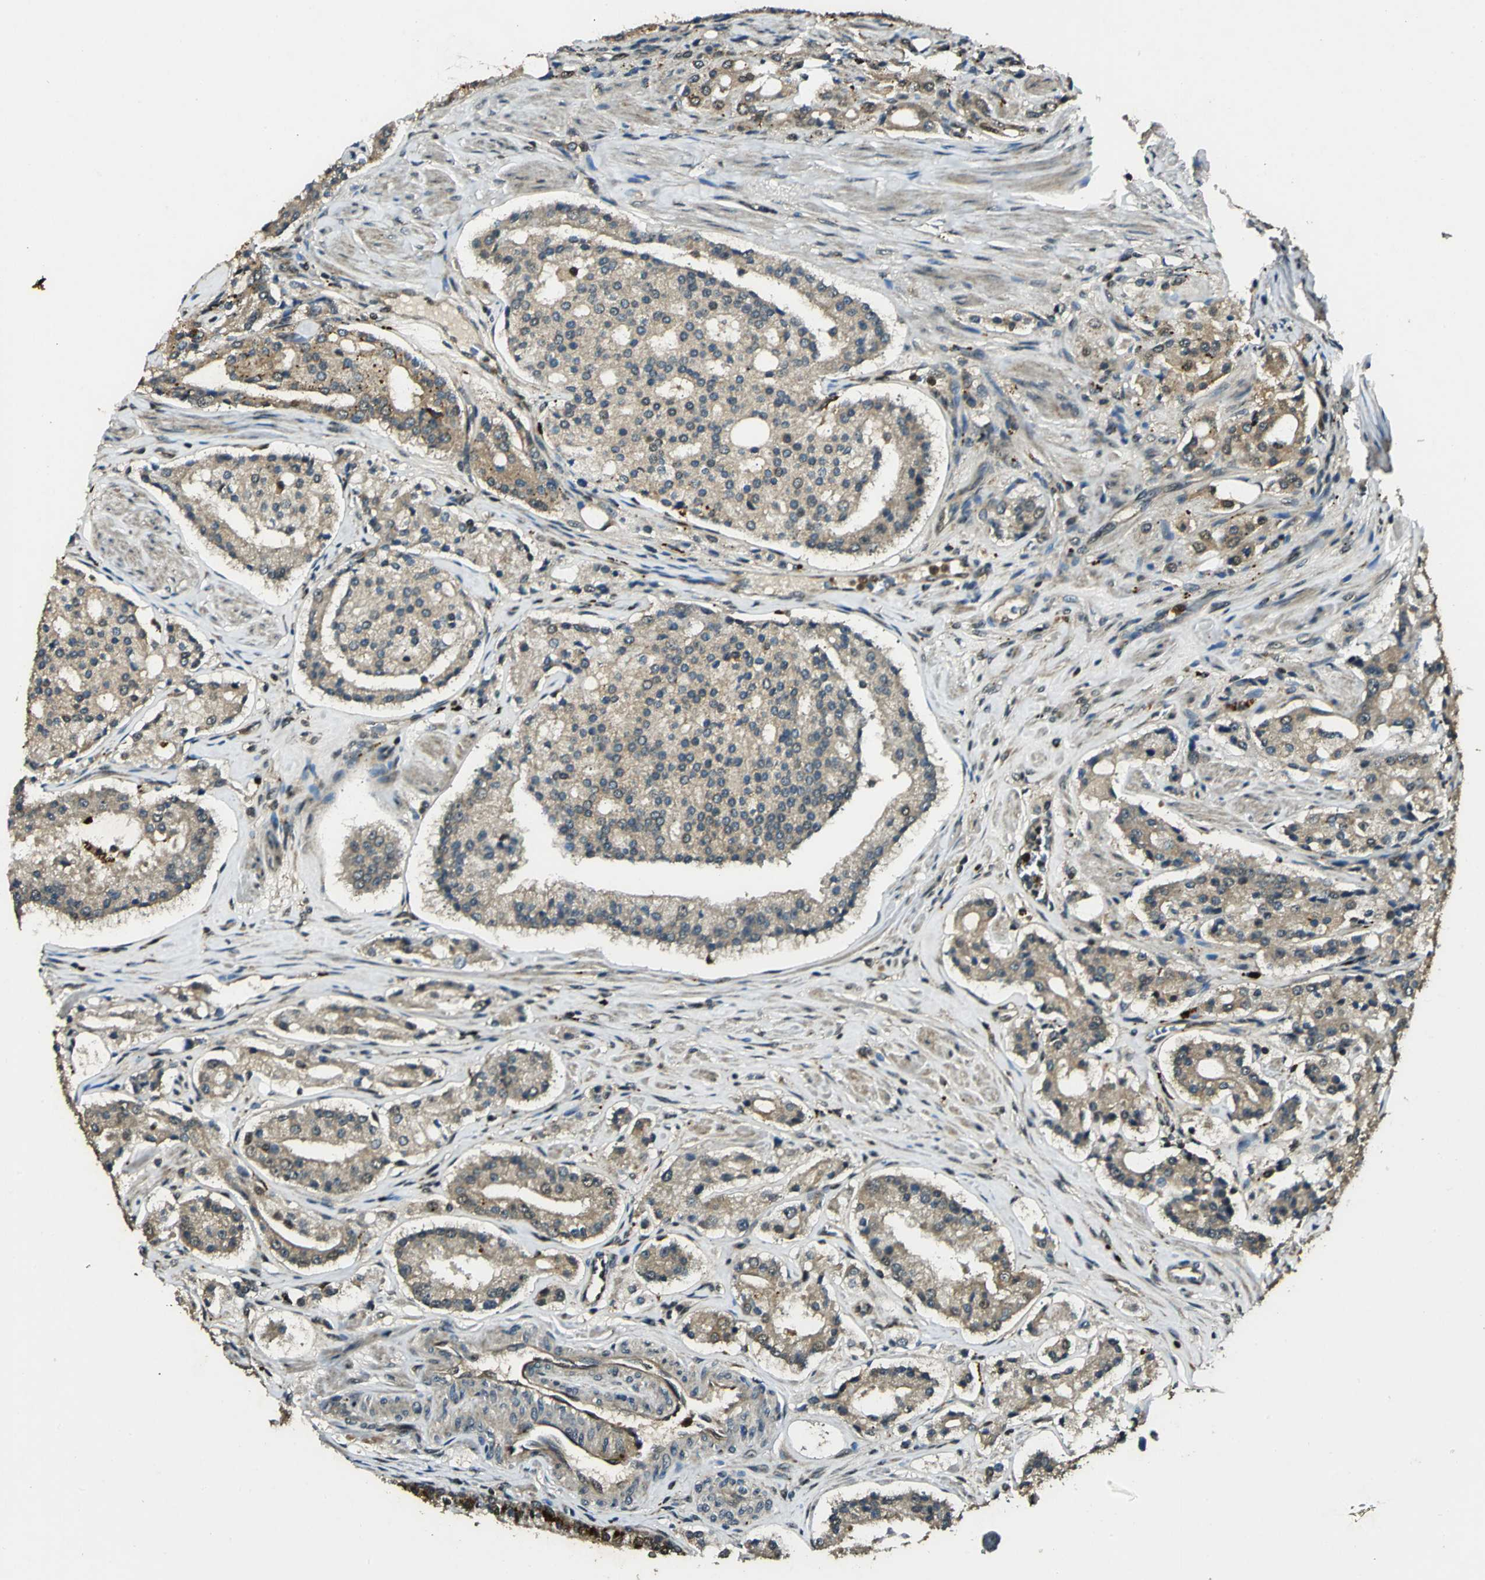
{"staining": {"intensity": "moderate", "quantity": ">75%", "location": "cytoplasmic/membranous,nuclear"}, "tissue": "prostate cancer", "cell_type": "Tumor cells", "image_type": "cancer", "snomed": [{"axis": "morphology", "description": "Adenocarcinoma, Medium grade"}, {"axis": "topography", "description": "Prostate"}], "caption": "A brown stain highlights moderate cytoplasmic/membranous and nuclear positivity of a protein in prostate cancer tumor cells.", "gene": "PPP1R13L", "patient": {"sex": "male", "age": 72}}